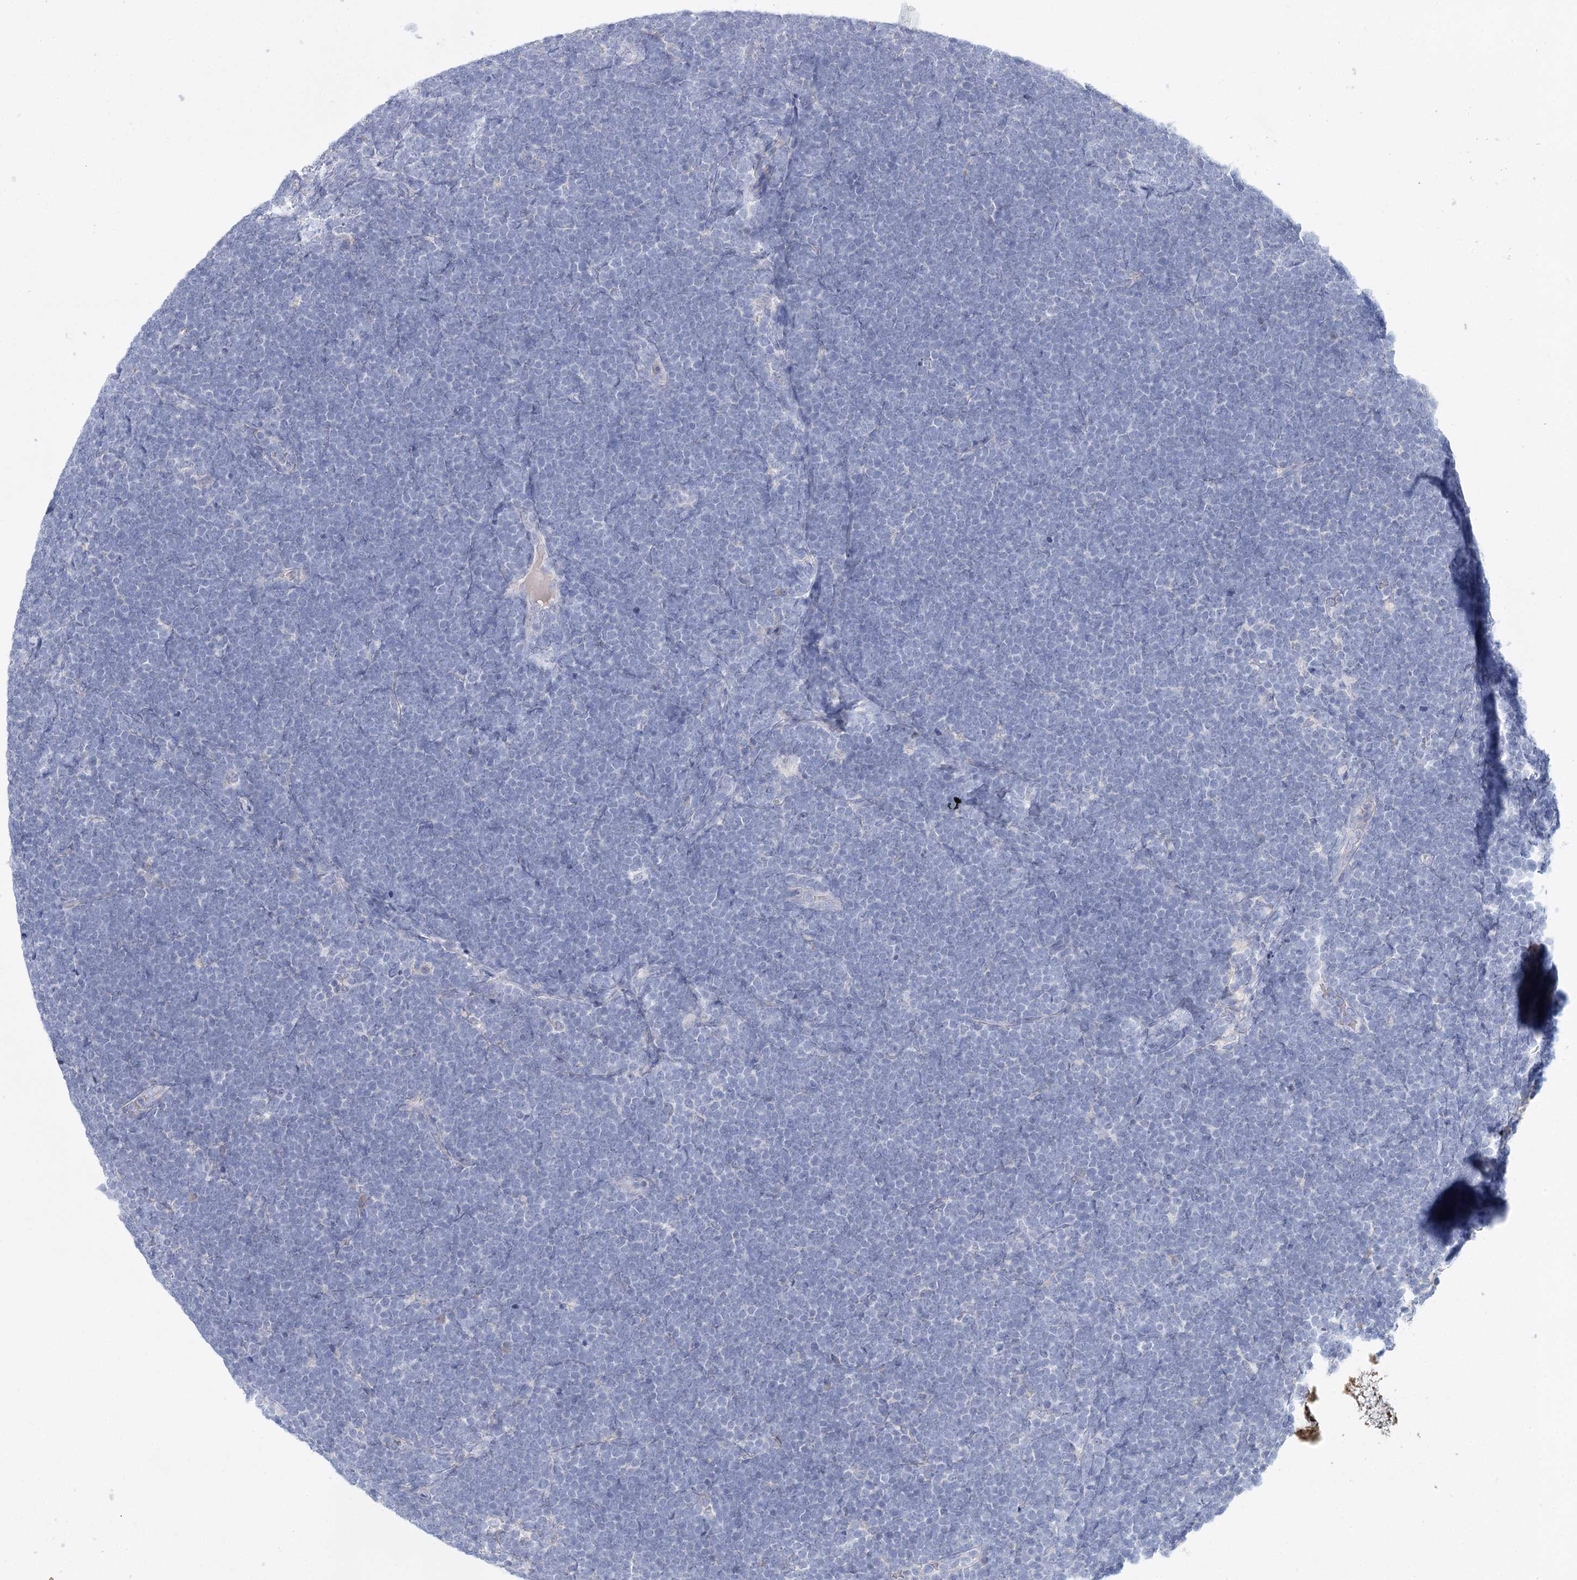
{"staining": {"intensity": "negative", "quantity": "none", "location": "none"}, "tissue": "lymphoma", "cell_type": "Tumor cells", "image_type": "cancer", "snomed": [{"axis": "morphology", "description": "Malignant lymphoma, non-Hodgkin's type, High grade"}, {"axis": "topography", "description": "Lymph node"}], "caption": "Photomicrograph shows no significant protein expression in tumor cells of high-grade malignant lymphoma, non-Hodgkin's type.", "gene": "ARHGAP44", "patient": {"sex": "male", "age": 13}}